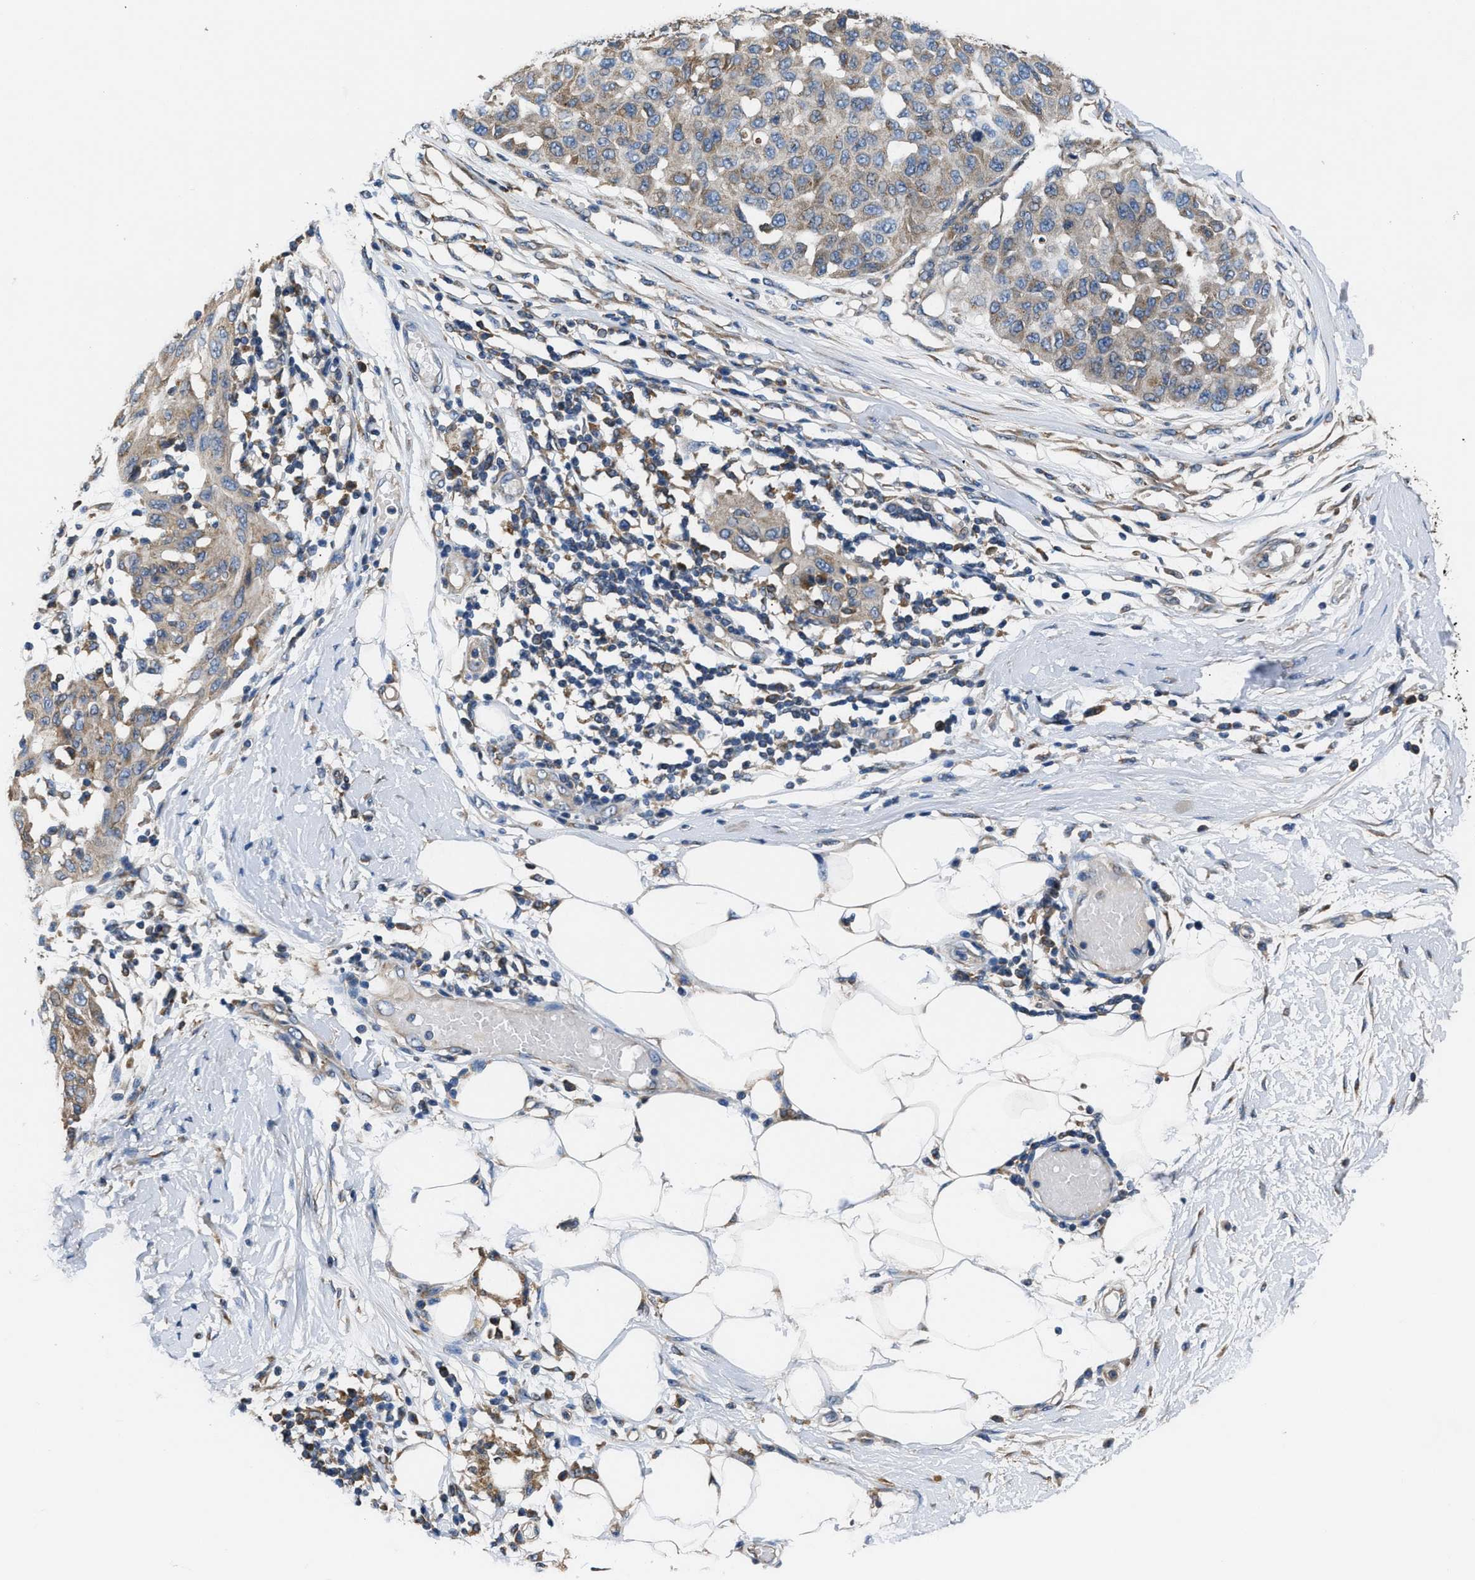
{"staining": {"intensity": "weak", "quantity": ">75%", "location": "cytoplasmic/membranous"}, "tissue": "melanoma", "cell_type": "Tumor cells", "image_type": "cancer", "snomed": [{"axis": "morphology", "description": "Normal tissue, NOS"}, {"axis": "morphology", "description": "Malignant melanoma, NOS"}, {"axis": "topography", "description": "Skin"}], "caption": "This image displays melanoma stained with IHC to label a protein in brown. The cytoplasmic/membranous of tumor cells show weak positivity for the protein. Nuclei are counter-stained blue.", "gene": "CEP128", "patient": {"sex": "male", "age": 62}}